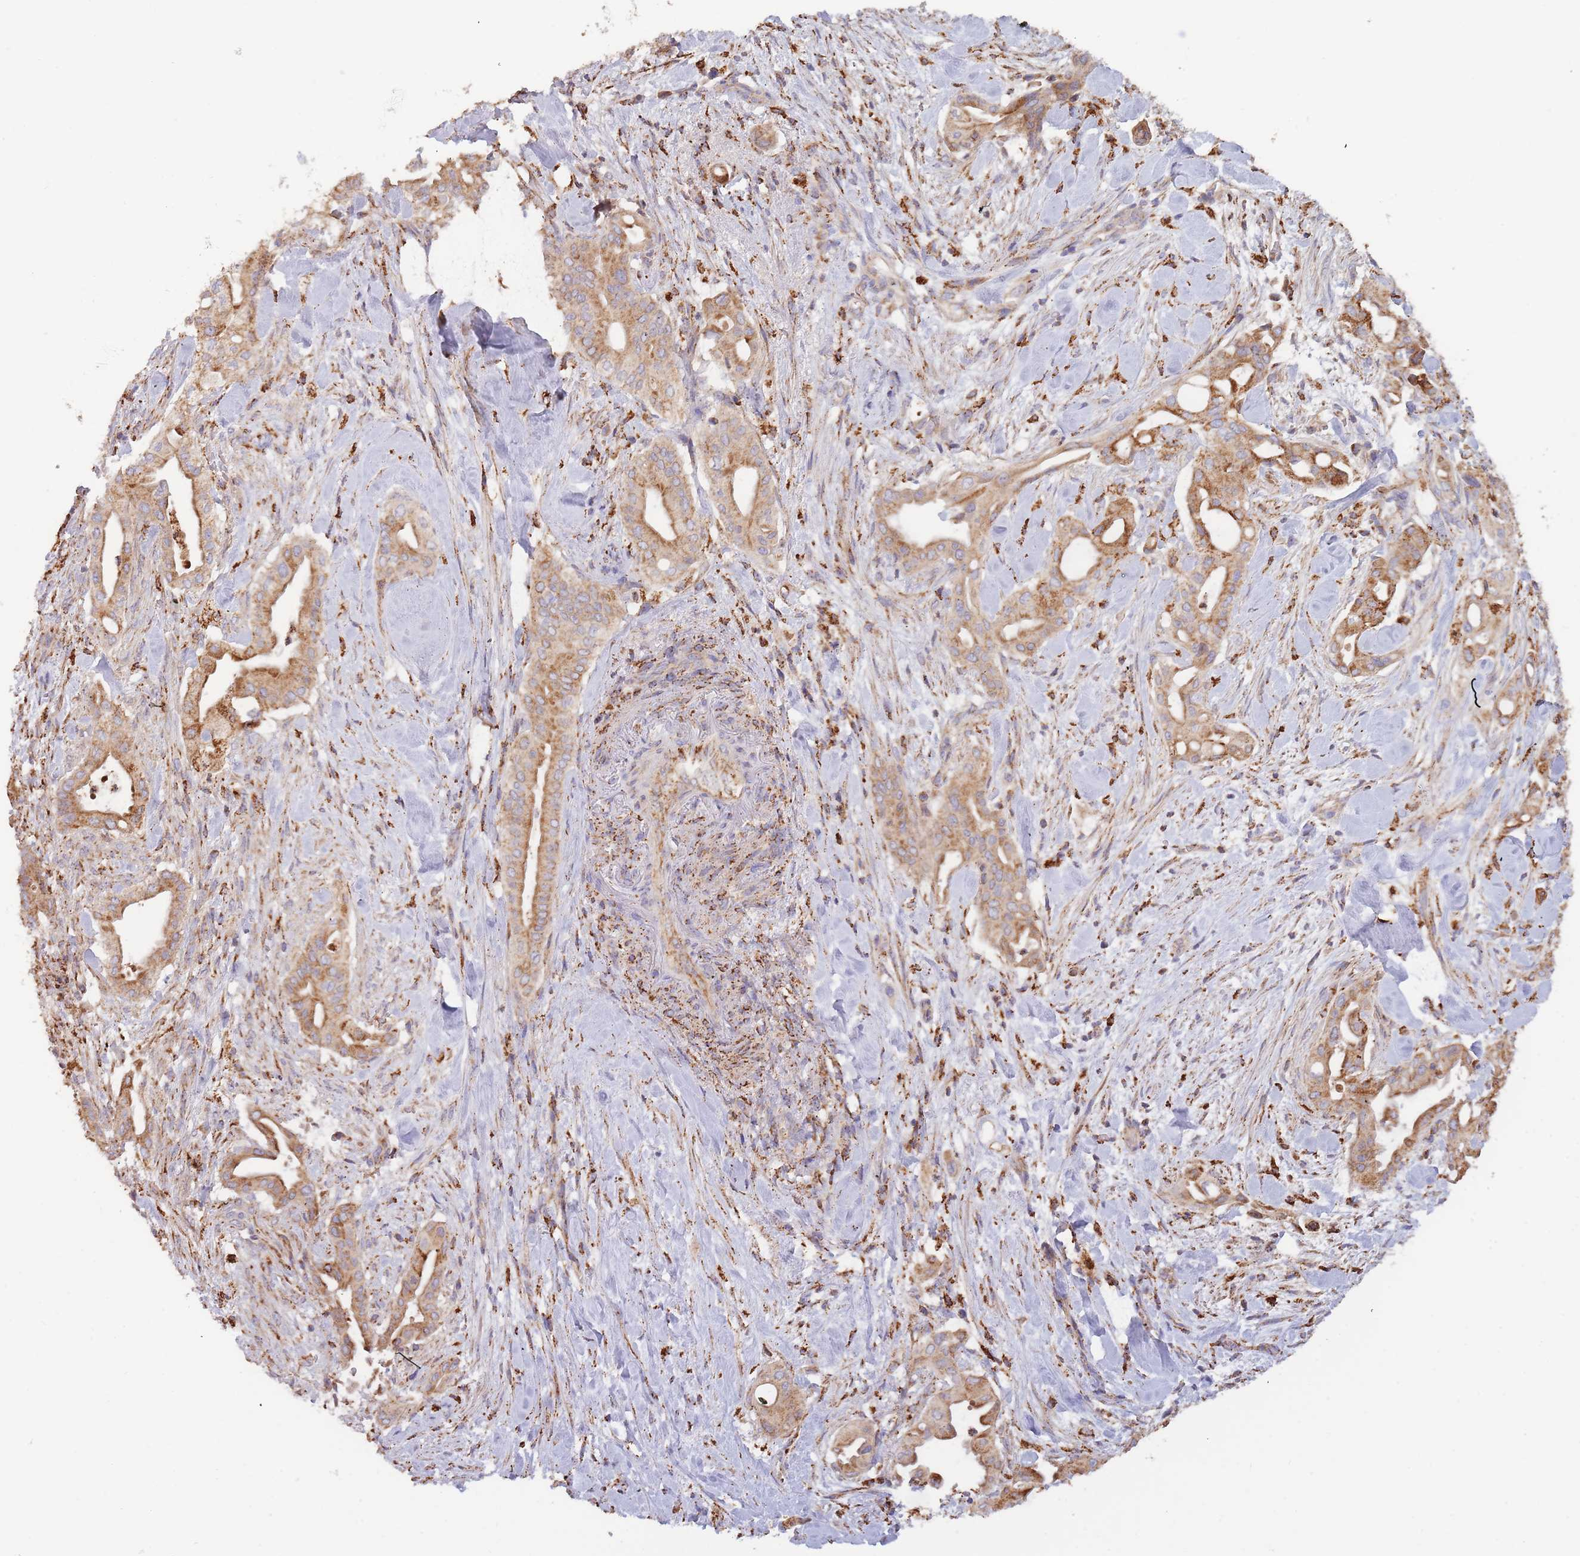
{"staining": {"intensity": "moderate", "quantity": ">75%", "location": "cytoplasmic/membranous"}, "tissue": "liver cancer", "cell_type": "Tumor cells", "image_type": "cancer", "snomed": [{"axis": "morphology", "description": "Cholangiocarcinoma"}, {"axis": "topography", "description": "Liver"}], "caption": "IHC staining of cholangiocarcinoma (liver), which demonstrates medium levels of moderate cytoplasmic/membranous staining in approximately >75% of tumor cells indicating moderate cytoplasmic/membranous protein expression. The staining was performed using DAB (3,3'-diaminobenzidine) (brown) for protein detection and nuclei were counterstained in hematoxylin (blue).", "gene": "MRPL17", "patient": {"sex": "female", "age": 68}}